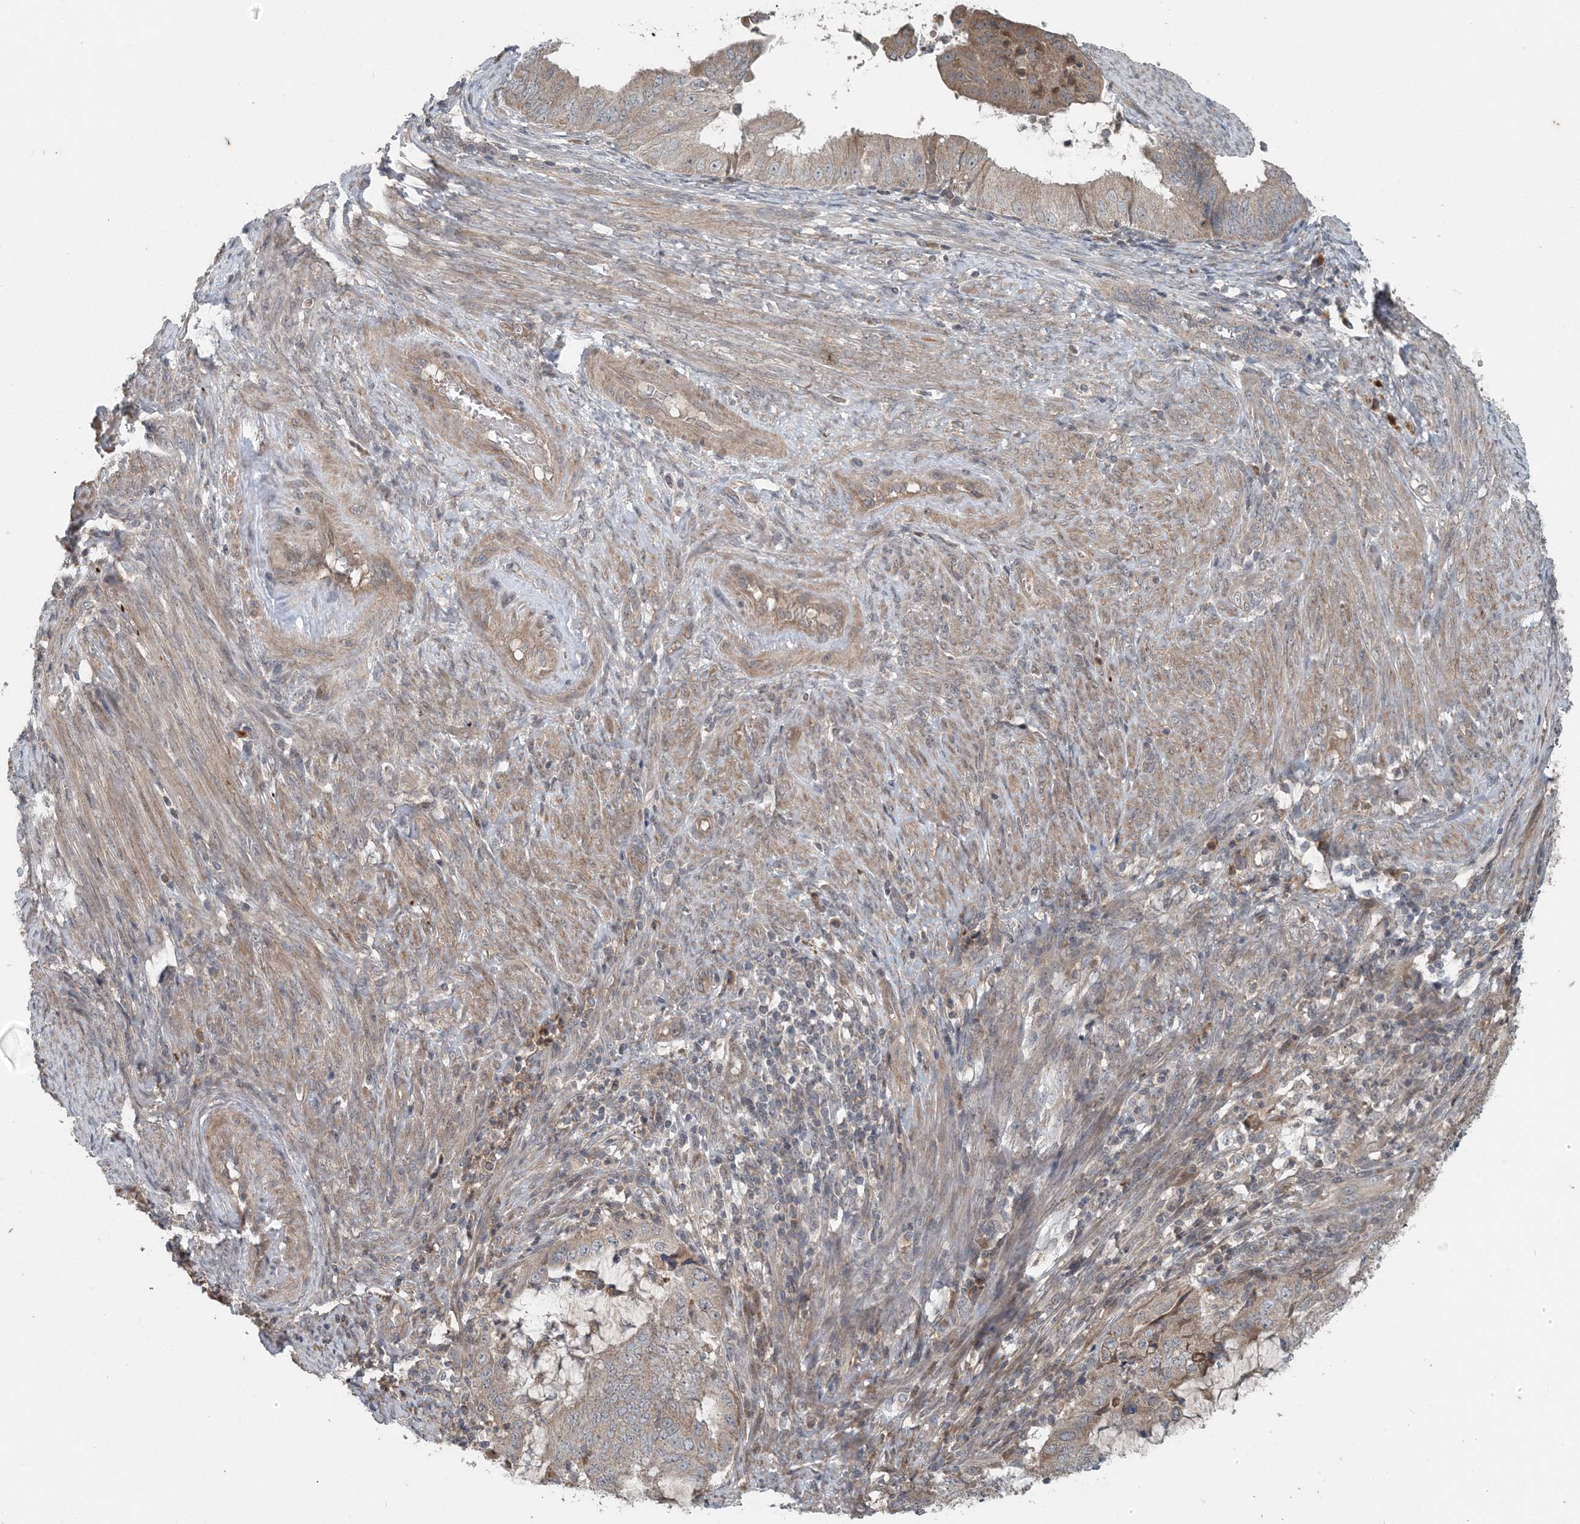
{"staining": {"intensity": "weak", "quantity": "25%-75%", "location": "cytoplasmic/membranous"}, "tissue": "endometrial cancer", "cell_type": "Tumor cells", "image_type": "cancer", "snomed": [{"axis": "morphology", "description": "Adenocarcinoma, NOS"}, {"axis": "topography", "description": "Endometrium"}], "caption": "This is an image of IHC staining of endometrial adenocarcinoma, which shows weak expression in the cytoplasmic/membranous of tumor cells.", "gene": "MYO9B", "patient": {"sex": "female", "age": 51}}